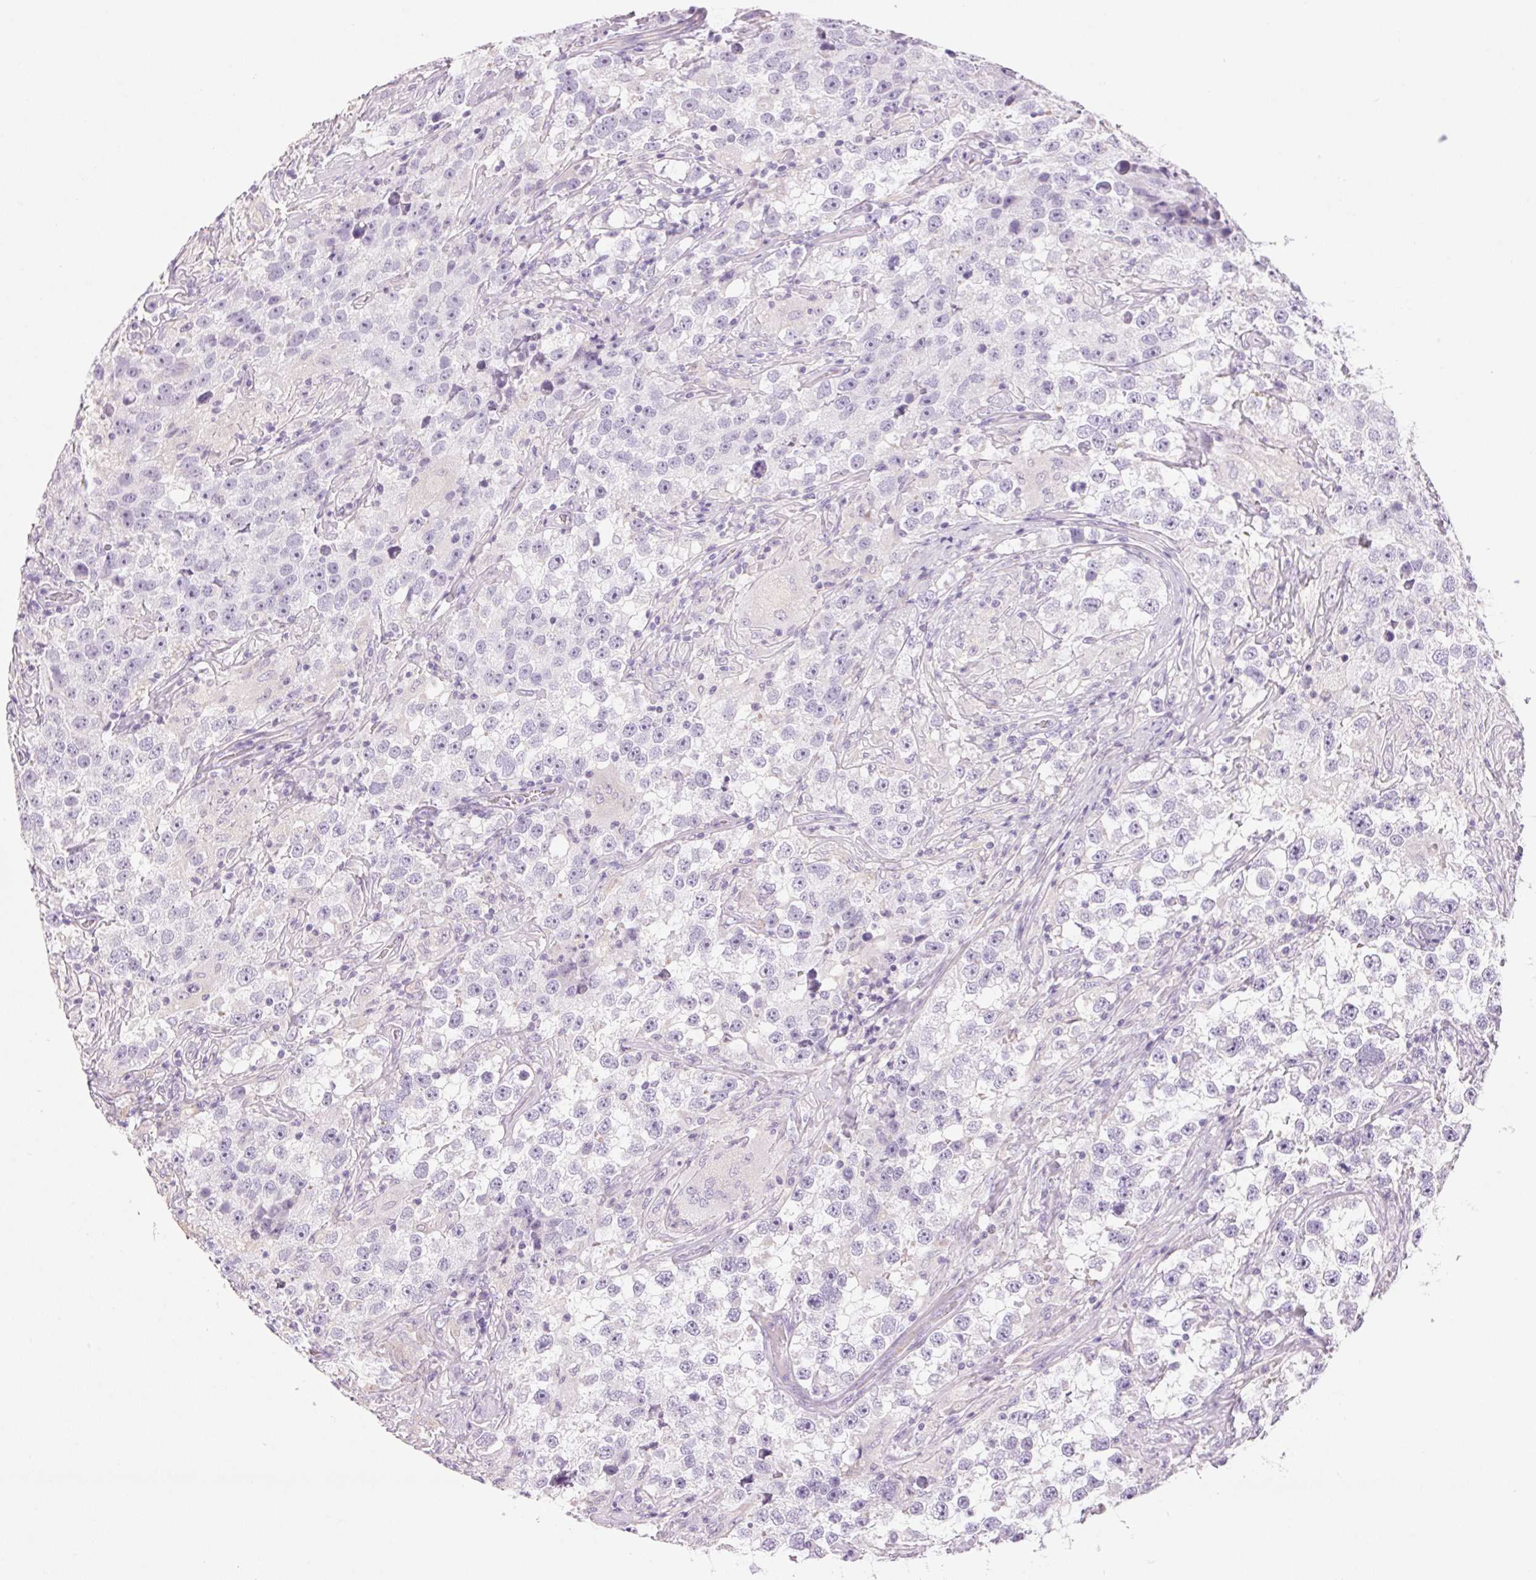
{"staining": {"intensity": "negative", "quantity": "none", "location": "none"}, "tissue": "testis cancer", "cell_type": "Tumor cells", "image_type": "cancer", "snomed": [{"axis": "morphology", "description": "Seminoma, NOS"}, {"axis": "topography", "description": "Testis"}], "caption": "Testis seminoma stained for a protein using IHC reveals no staining tumor cells.", "gene": "HSD17B2", "patient": {"sex": "male", "age": 46}}